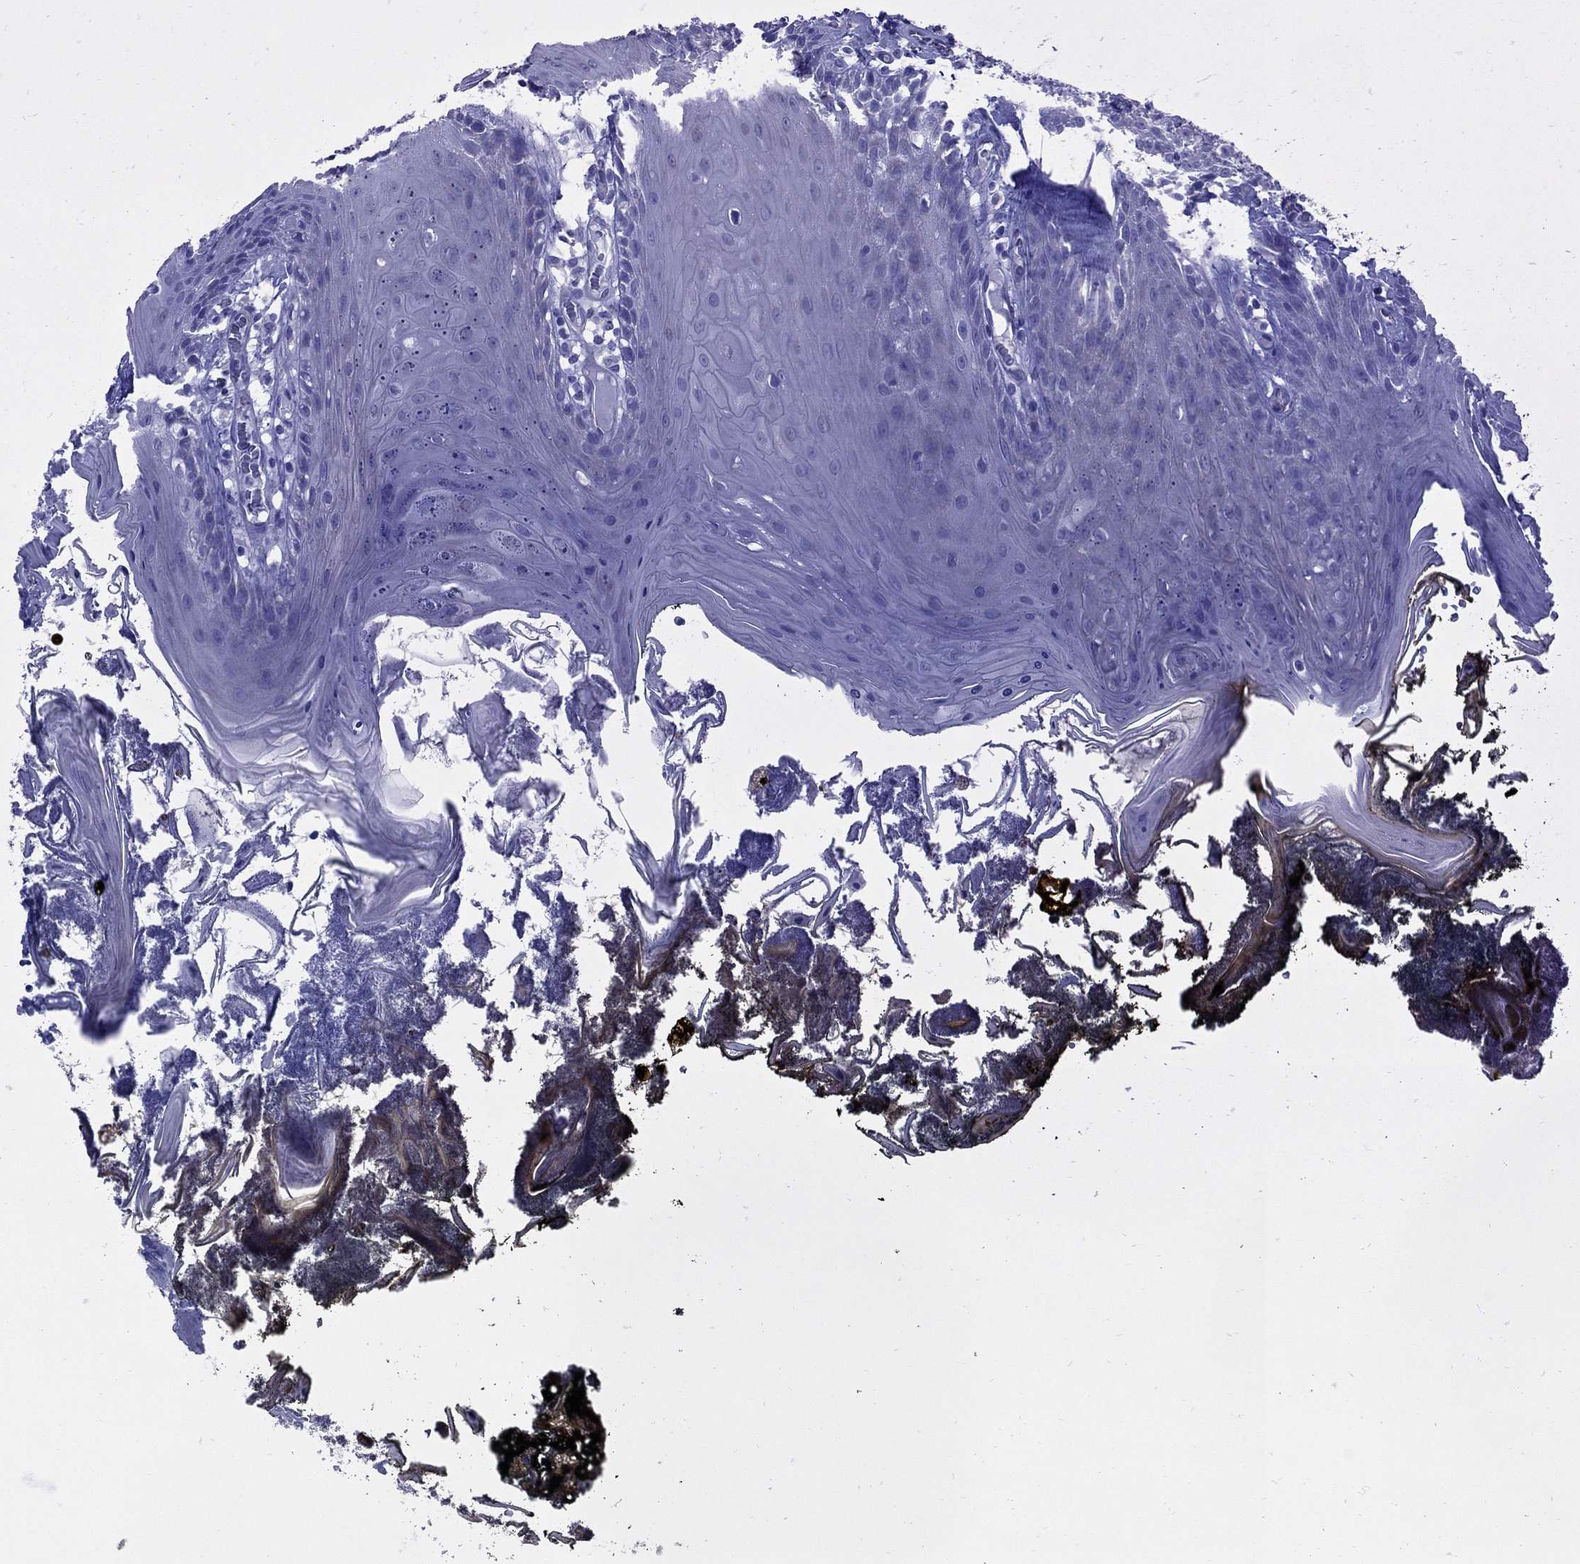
{"staining": {"intensity": "negative", "quantity": "none", "location": "none"}, "tissue": "oral mucosa", "cell_type": "Squamous epithelial cells", "image_type": "normal", "snomed": [{"axis": "morphology", "description": "Normal tissue, NOS"}, {"axis": "topography", "description": "Oral tissue"}], "caption": "Immunohistochemical staining of normal human oral mucosa displays no significant positivity in squamous epithelial cells. The staining is performed using DAB brown chromogen with nuclei counter-stained in using hematoxylin.", "gene": "PDZD3", "patient": {"sex": "male", "age": 9}}